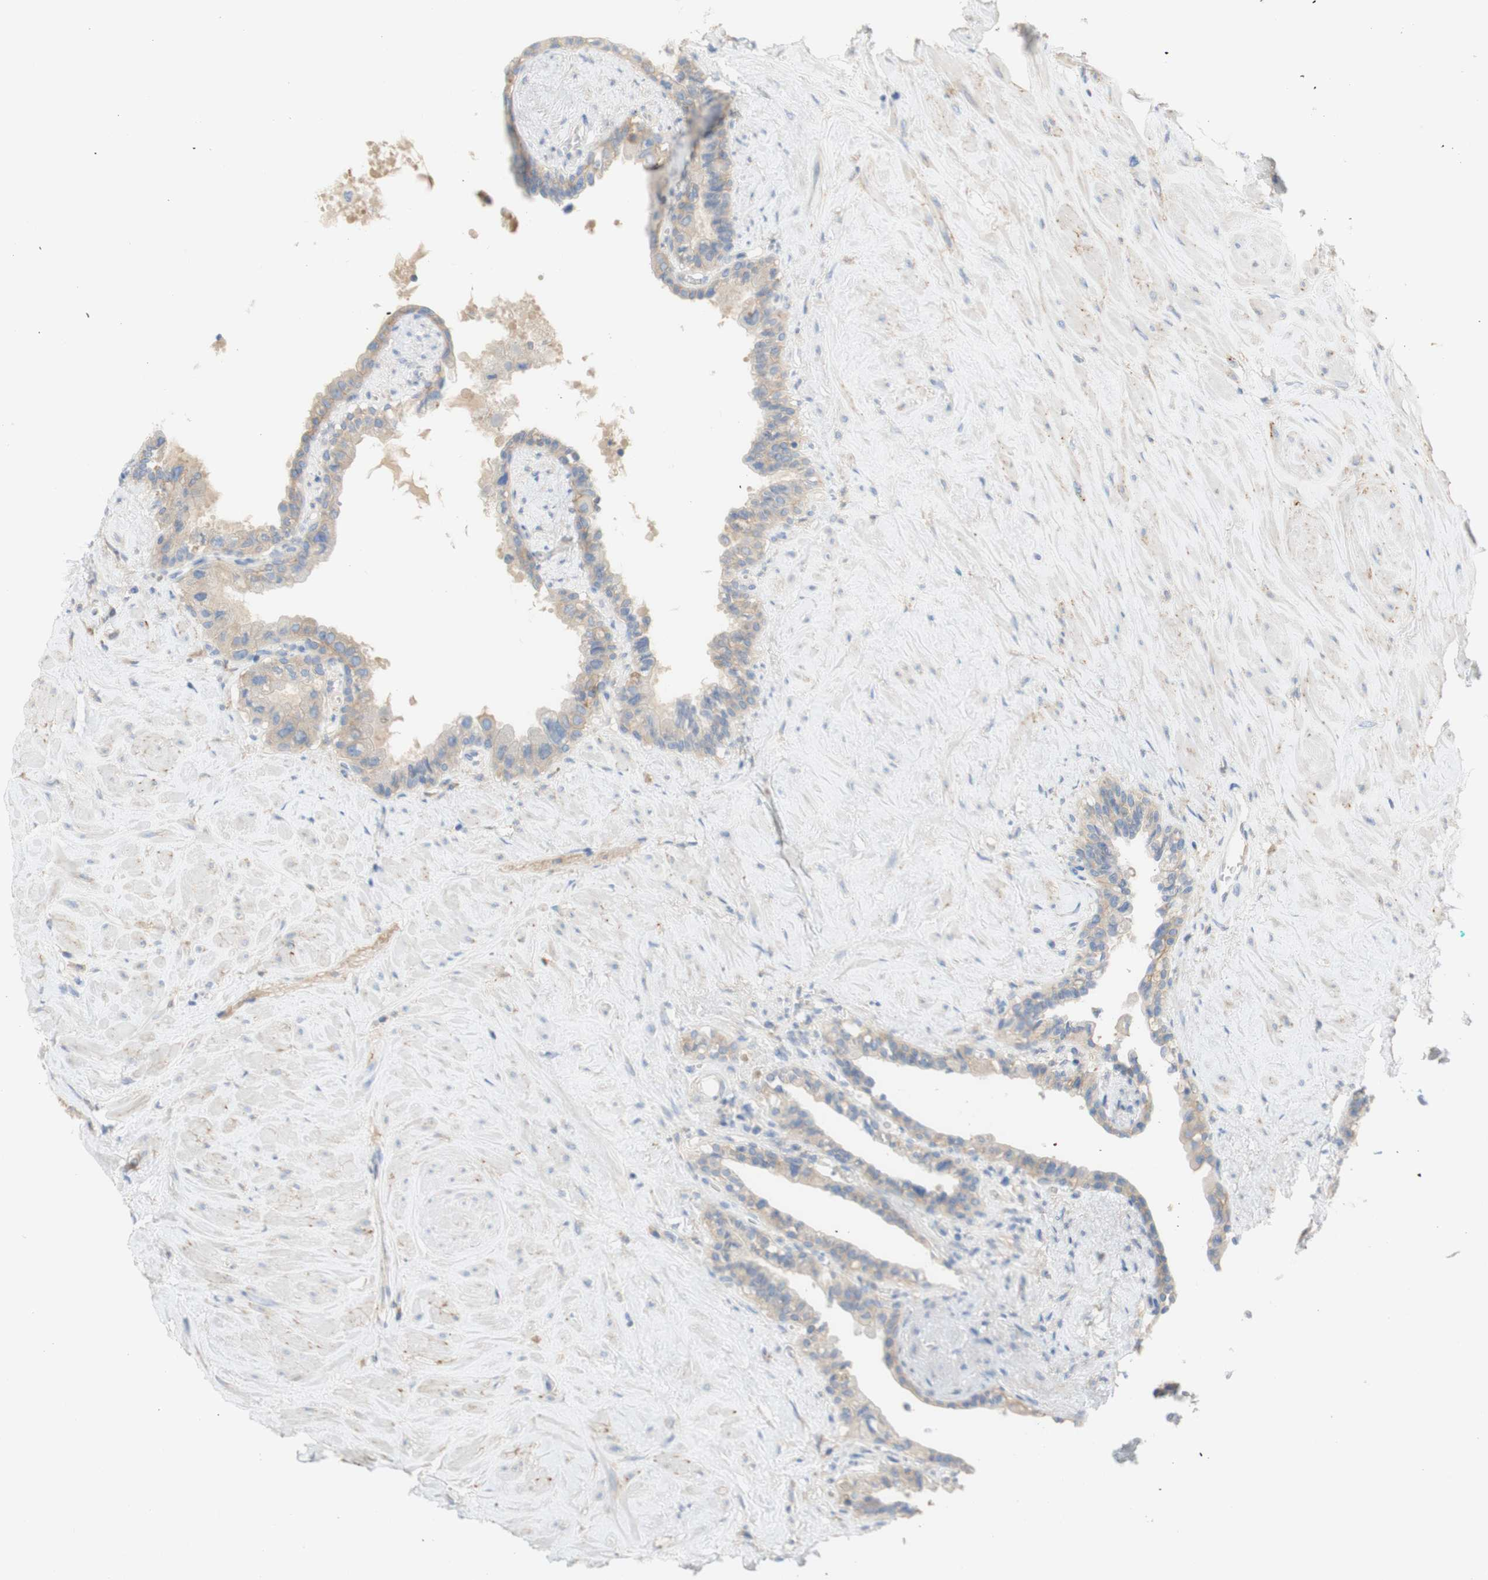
{"staining": {"intensity": "weak", "quantity": ">75%", "location": "cytoplasmic/membranous"}, "tissue": "seminal vesicle", "cell_type": "Glandular cells", "image_type": "normal", "snomed": [{"axis": "morphology", "description": "Normal tissue, NOS"}, {"axis": "topography", "description": "Seminal veicle"}], "caption": "Immunohistochemistry (DAB) staining of benign human seminal vesicle displays weak cytoplasmic/membranous protein staining in approximately >75% of glandular cells. The protein is shown in brown color, while the nuclei are stained blue.", "gene": "ATP2B1", "patient": {"sex": "male", "age": 63}}